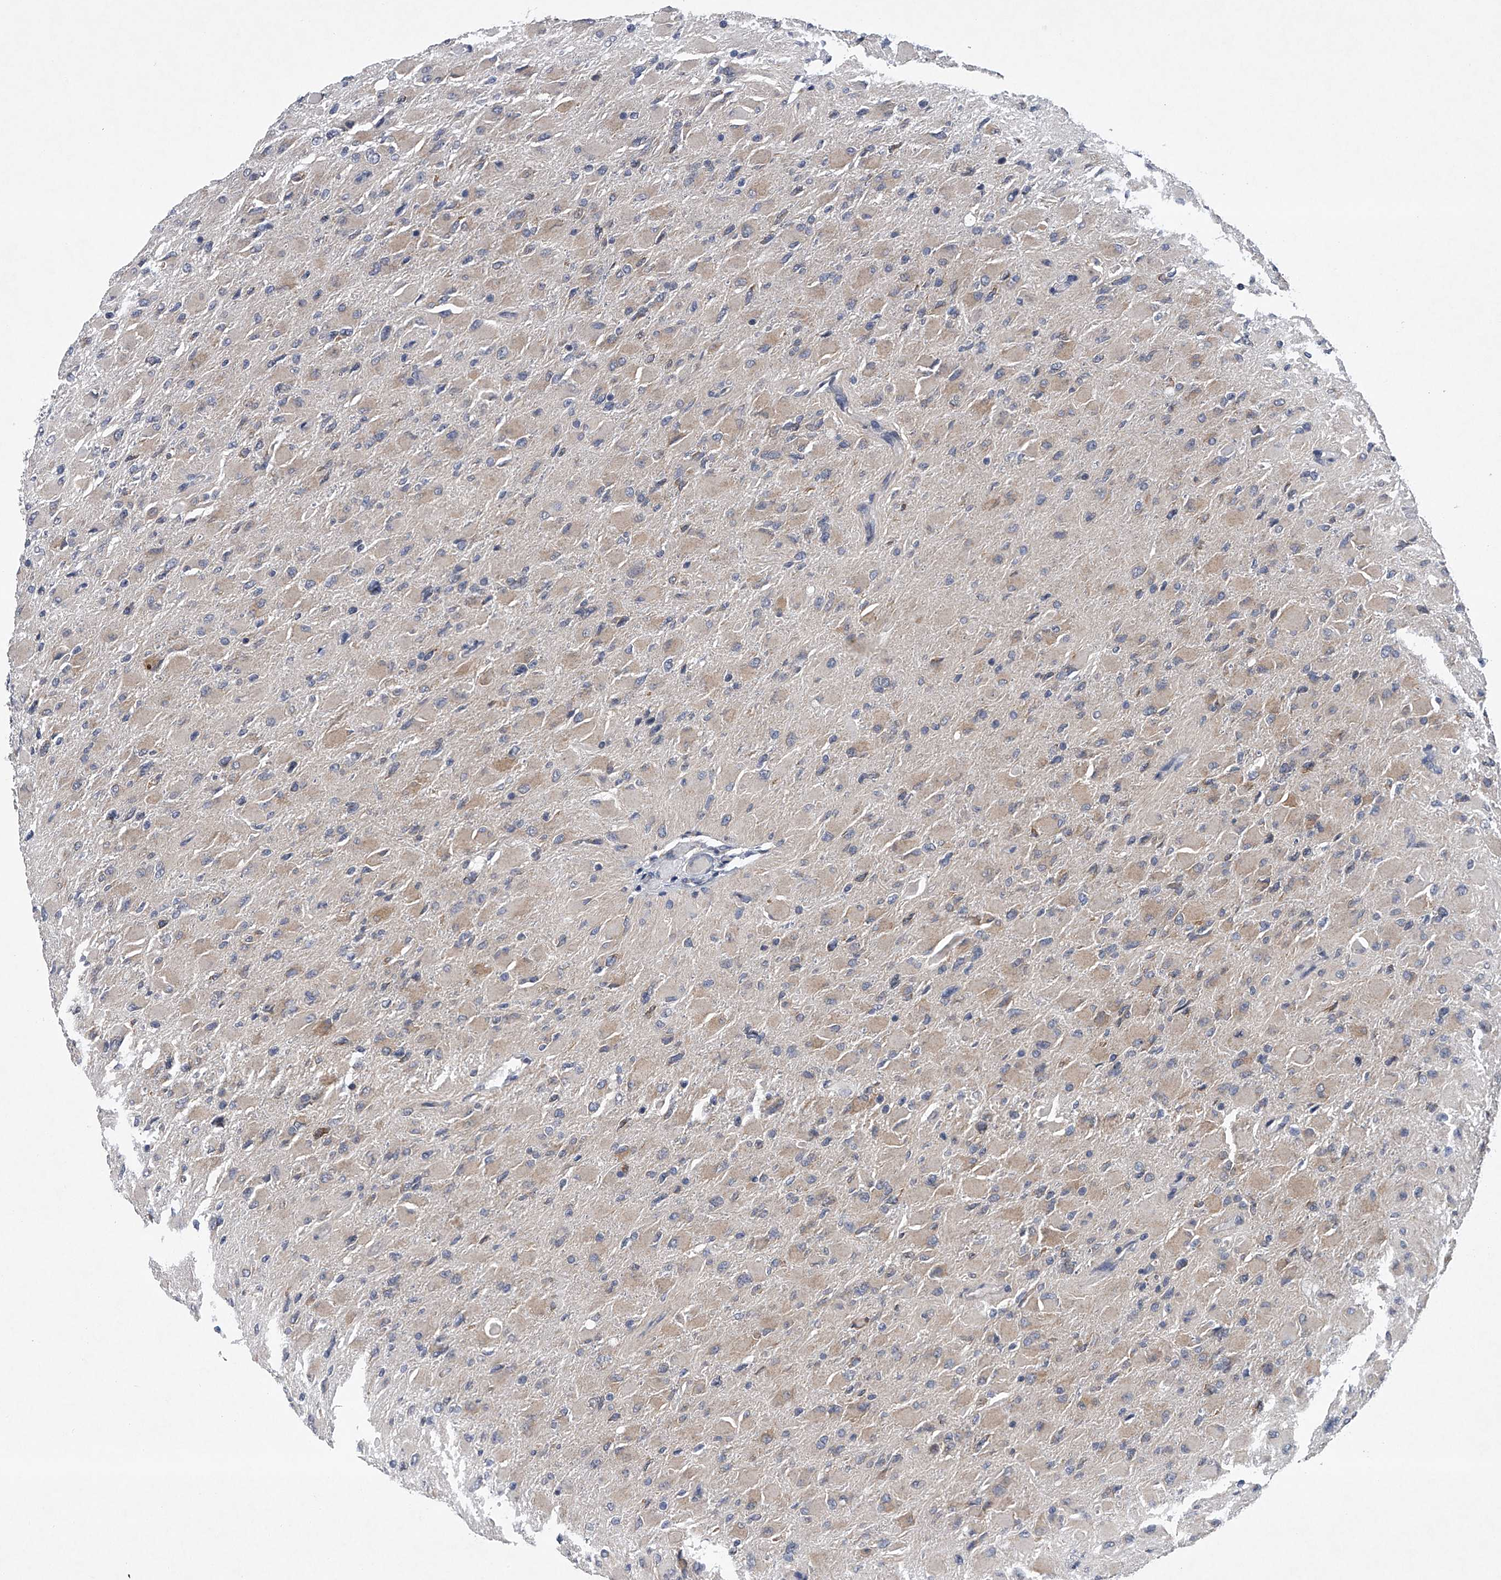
{"staining": {"intensity": "weak", "quantity": "<25%", "location": "cytoplasmic/membranous"}, "tissue": "glioma", "cell_type": "Tumor cells", "image_type": "cancer", "snomed": [{"axis": "morphology", "description": "Glioma, malignant, High grade"}, {"axis": "topography", "description": "Cerebral cortex"}], "caption": "Immunohistochemical staining of glioma exhibits no significant expression in tumor cells.", "gene": "RNF5", "patient": {"sex": "female", "age": 36}}